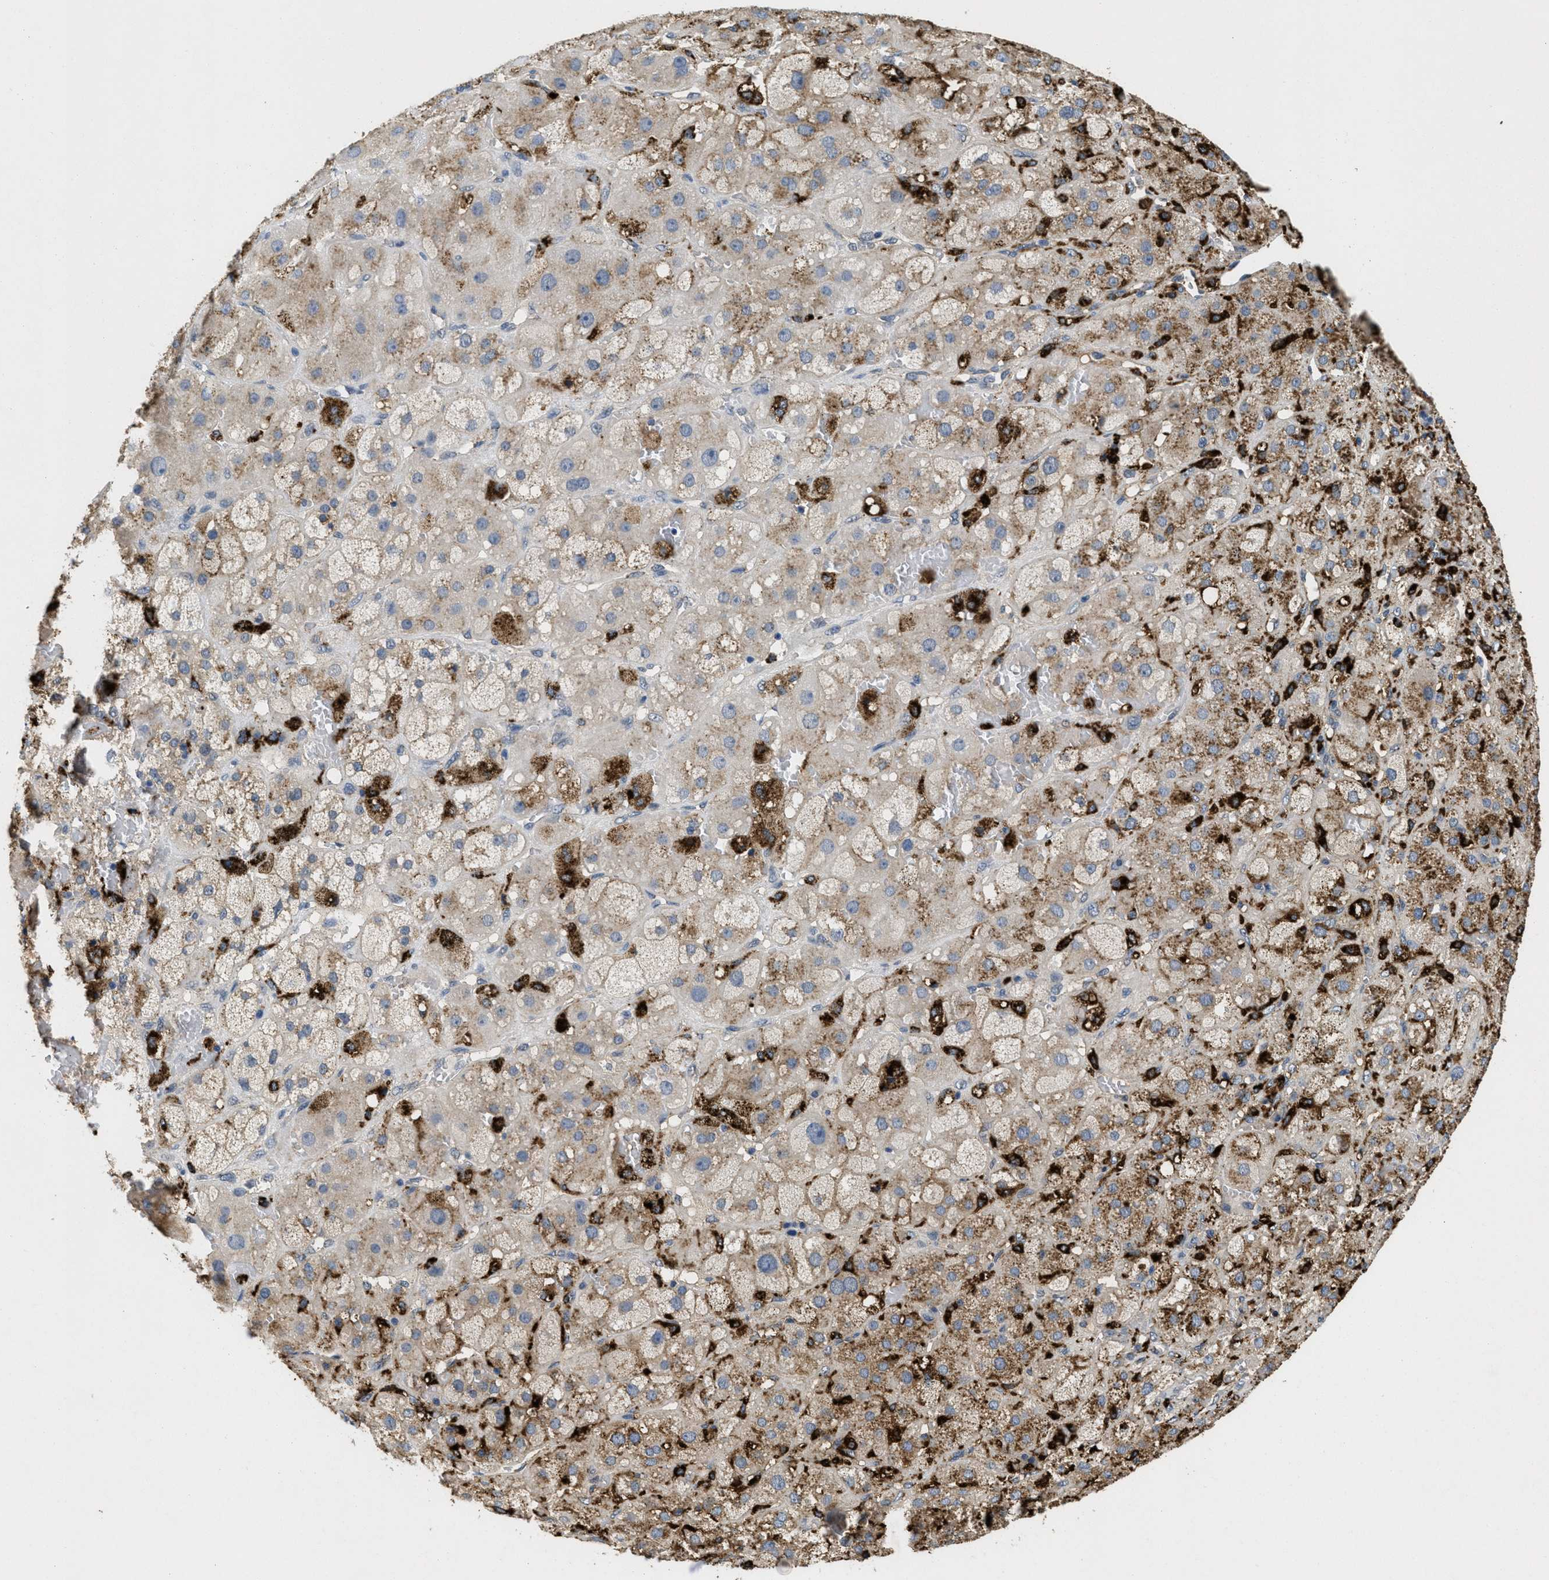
{"staining": {"intensity": "strong", "quantity": "25%-75%", "location": "cytoplasmic/membranous"}, "tissue": "adrenal gland", "cell_type": "Glandular cells", "image_type": "normal", "snomed": [{"axis": "morphology", "description": "Normal tissue, NOS"}, {"axis": "topography", "description": "Adrenal gland"}], "caption": "IHC micrograph of unremarkable adrenal gland stained for a protein (brown), which displays high levels of strong cytoplasmic/membranous expression in approximately 25%-75% of glandular cells.", "gene": "BMPR2", "patient": {"sex": "female", "age": 47}}